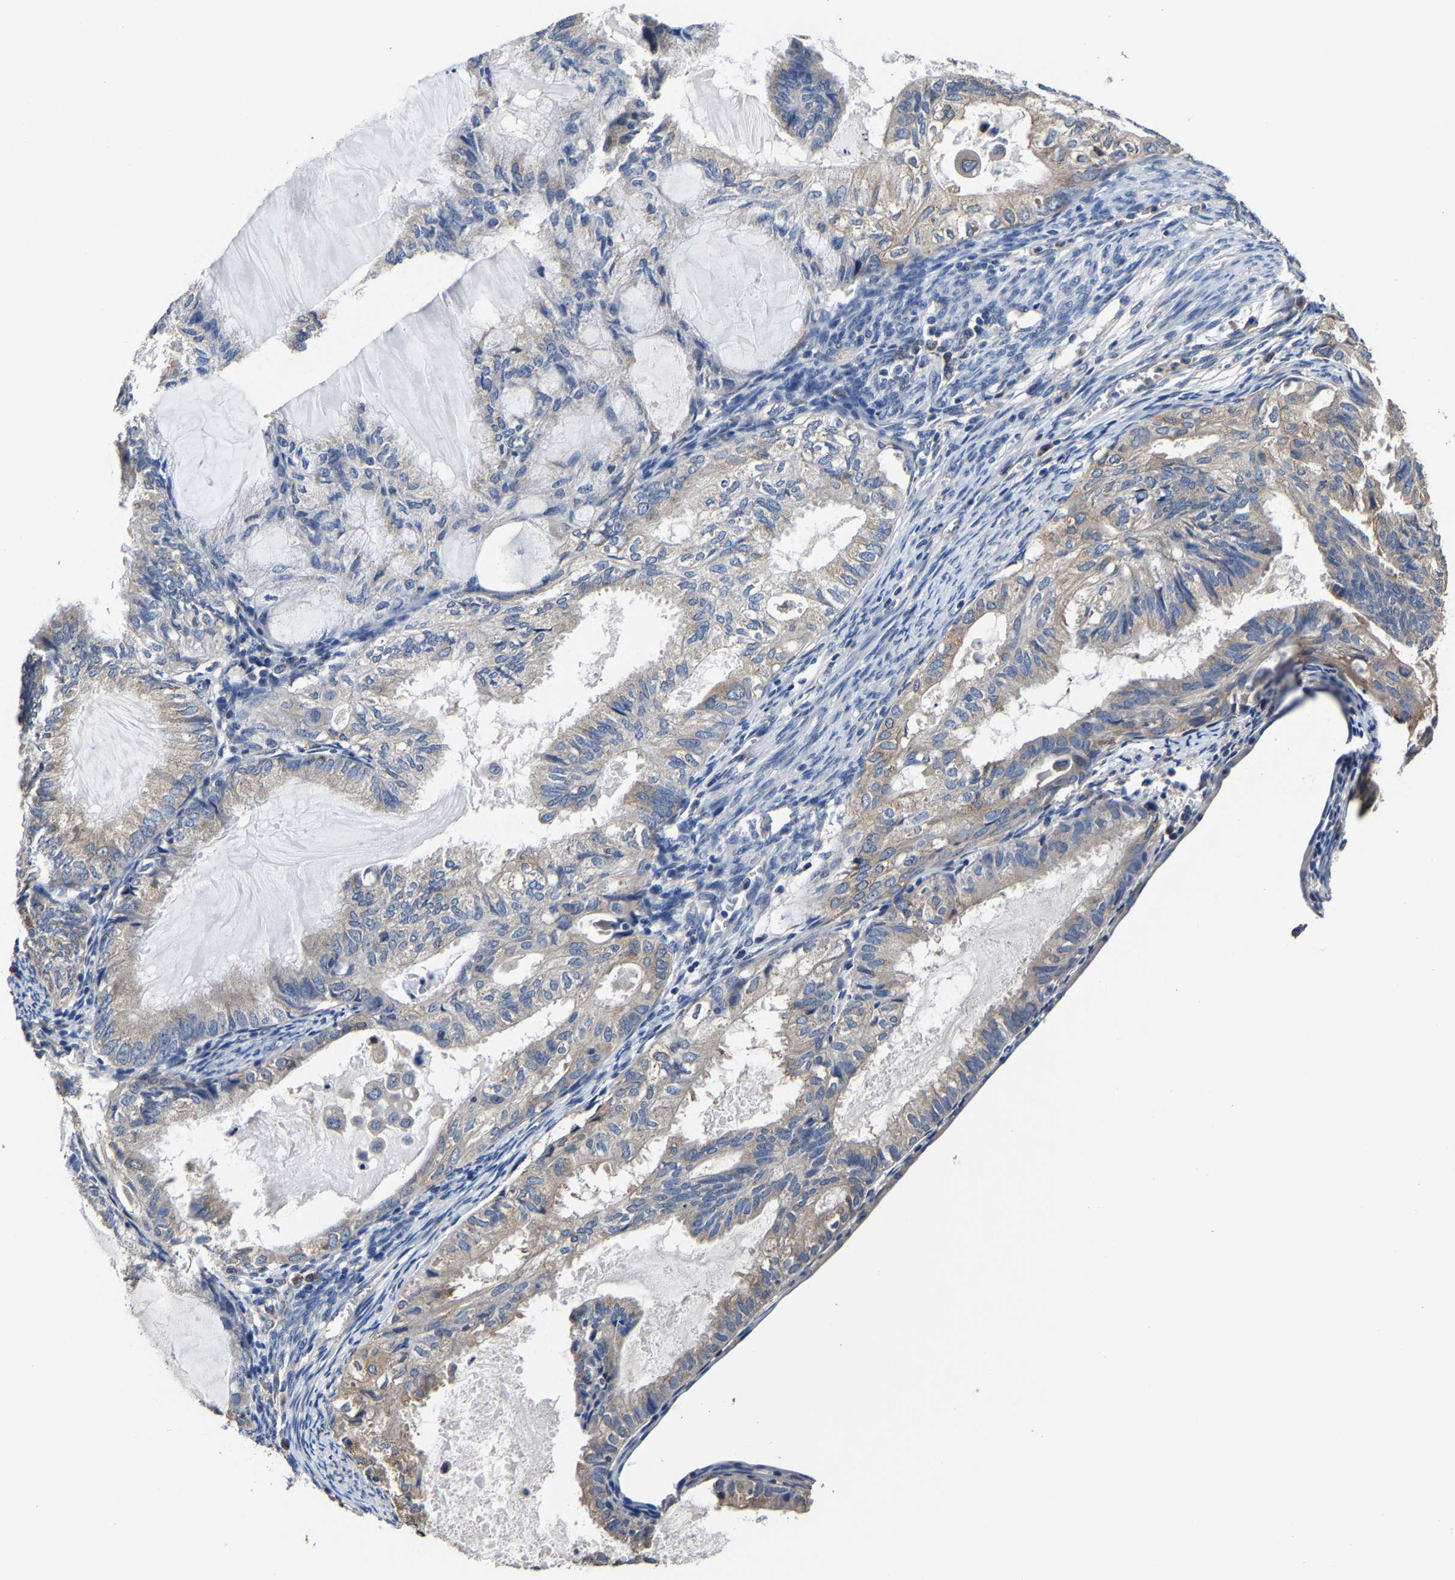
{"staining": {"intensity": "weak", "quantity": "<25%", "location": "cytoplasmic/membranous"}, "tissue": "cervical cancer", "cell_type": "Tumor cells", "image_type": "cancer", "snomed": [{"axis": "morphology", "description": "Normal tissue, NOS"}, {"axis": "morphology", "description": "Adenocarcinoma, NOS"}, {"axis": "topography", "description": "Cervix"}, {"axis": "topography", "description": "Endometrium"}], "caption": "Histopathology image shows no significant protein expression in tumor cells of cervical cancer. (Brightfield microscopy of DAB IHC at high magnification).", "gene": "EBAG9", "patient": {"sex": "female", "age": 86}}